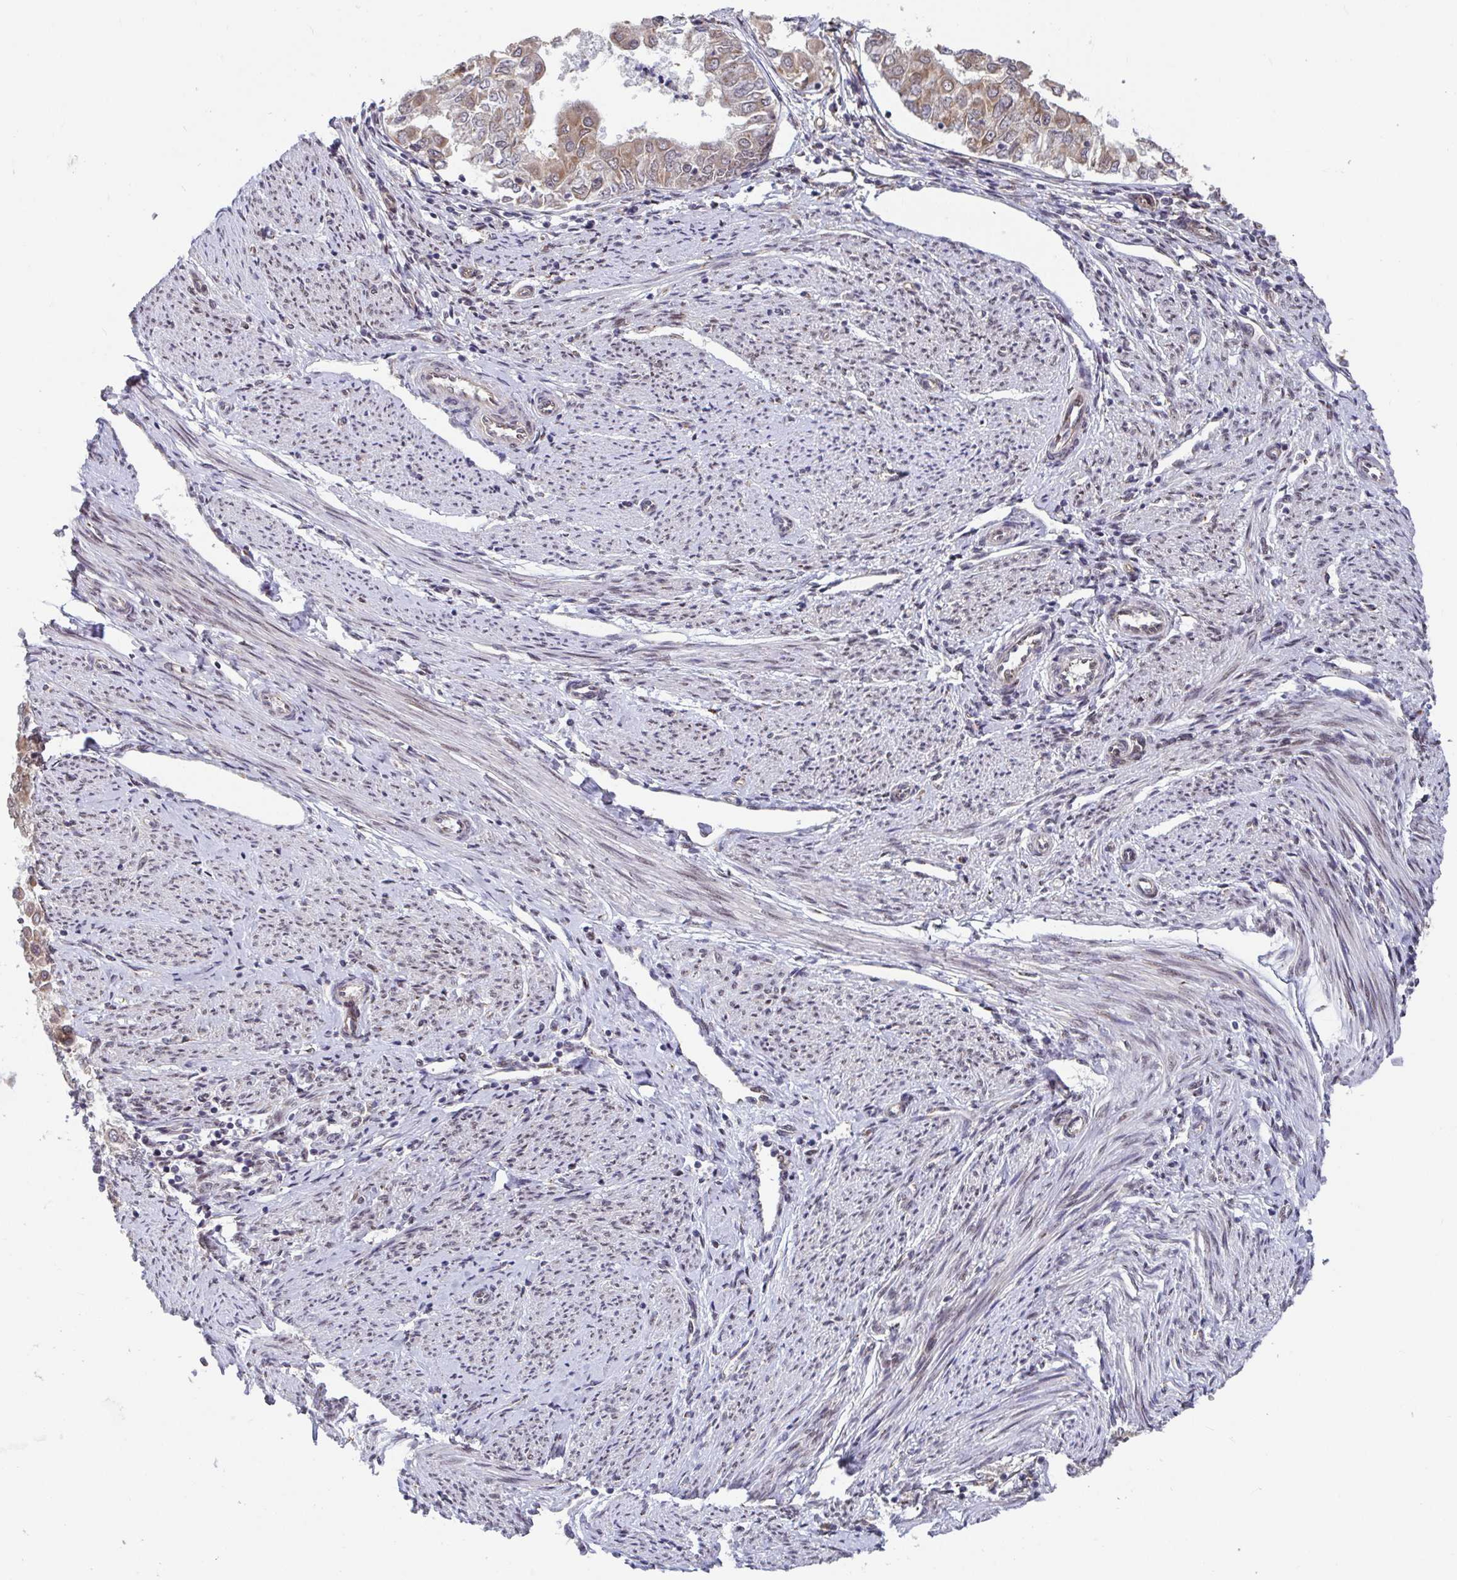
{"staining": {"intensity": "moderate", "quantity": ">75%", "location": "cytoplasmic/membranous"}, "tissue": "endometrial cancer", "cell_type": "Tumor cells", "image_type": "cancer", "snomed": [{"axis": "morphology", "description": "Adenocarcinoma, NOS"}, {"axis": "topography", "description": "Endometrium"}], "caption": "Human endometrial cancer (adenocarcinoma) stained with a brown dye shows moderate cytoplasmic/membranous positive positivity in about >75% of tumor cells.", "gene": "ATP5MJ", "patient": {"sex": "female", "age": 68}}